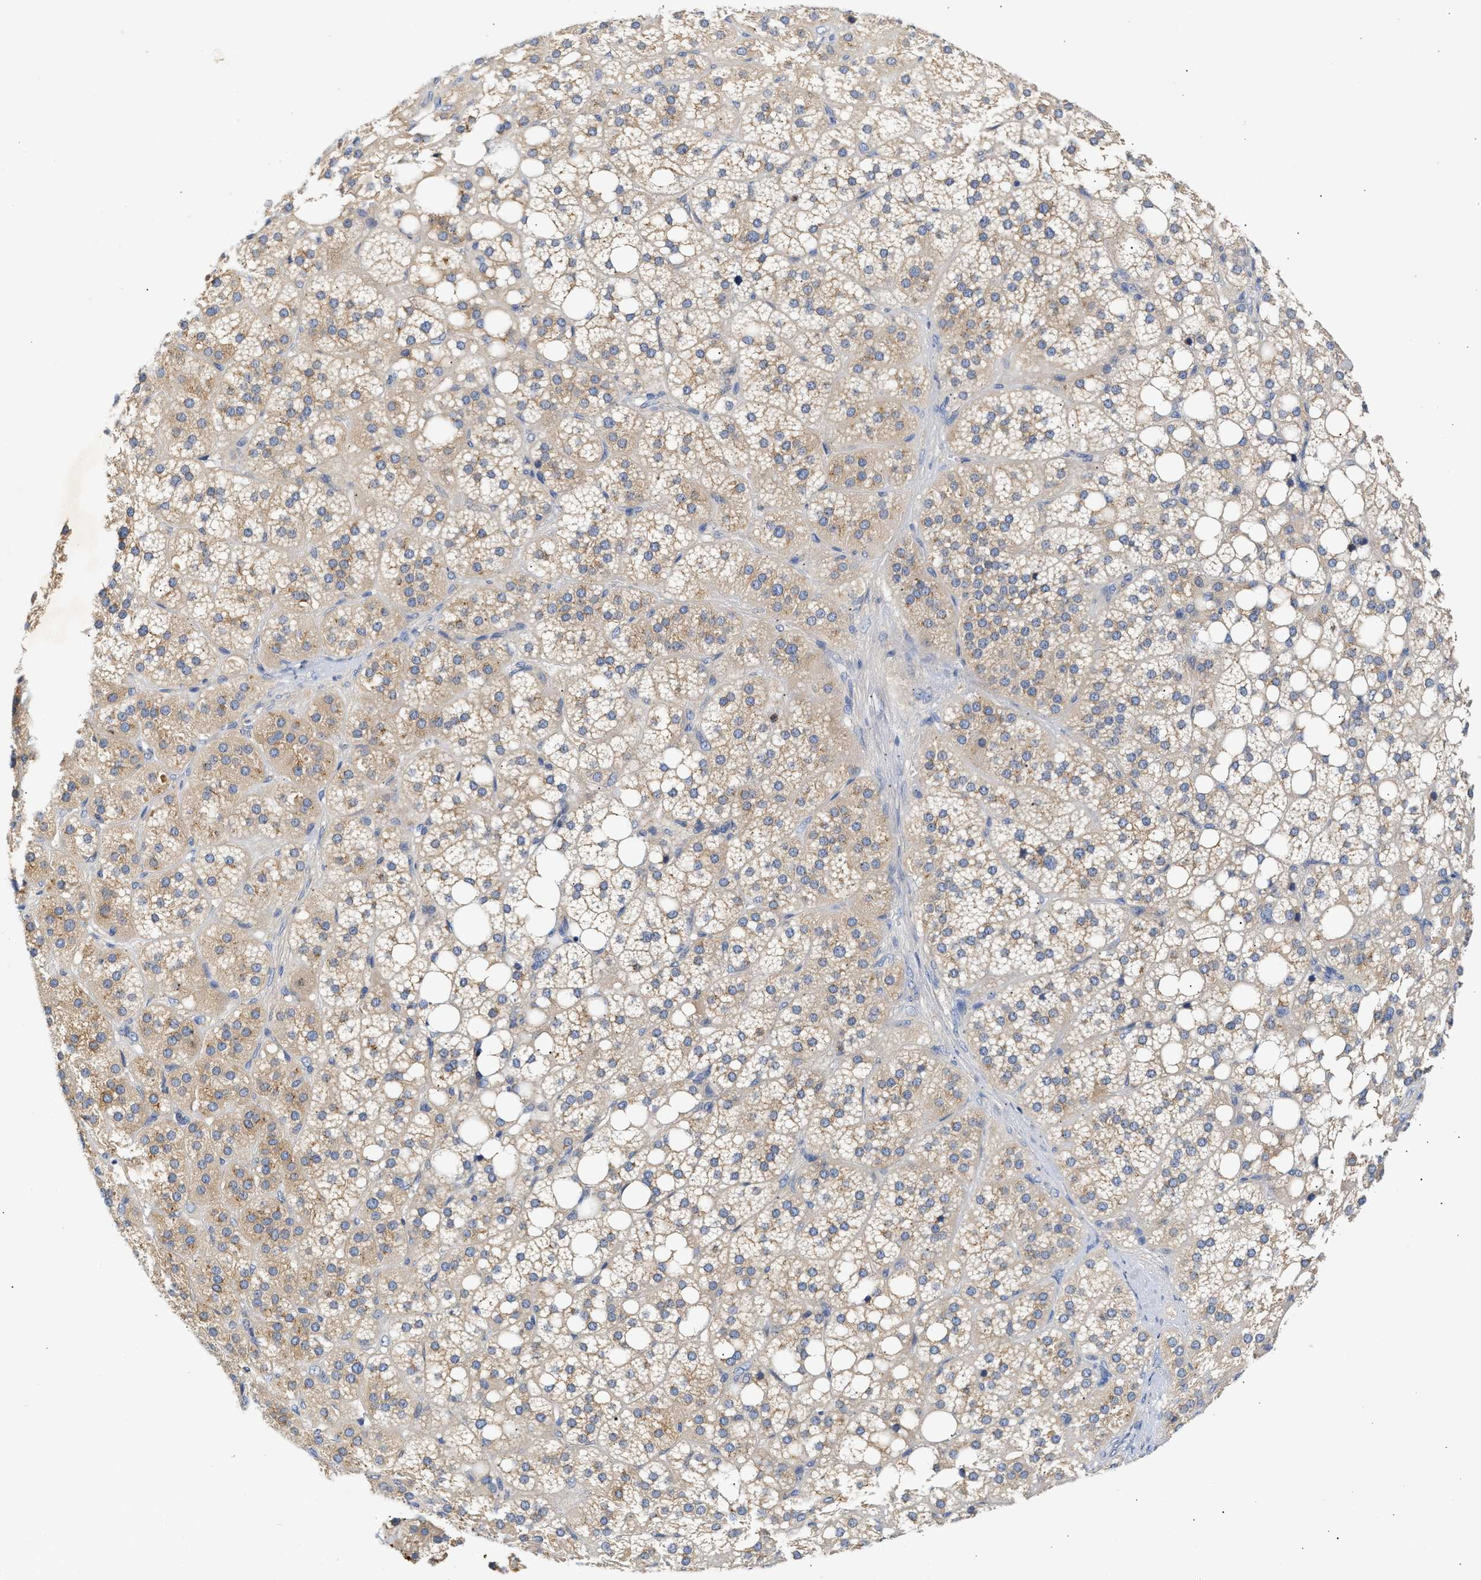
{"staining": {"intensity": "weak", "quantity": ">75%", "location": "cytoplasmic/membranous"}, "tissue": "adrenal gland", "cell_type": "Glandular cells", "image_type": "normal", "snomed": [{"axis": "morphology", "description": "Normal tissue, NOS"}, {"axis": "topography", "description": "Adrenal gland"}], "caption": "Immunohistochemical staining of unremarkable human adrenal gland shows weak cytoplasmic/membranous protein staining in approximately >75% of glandular cells.", "gene": "TRIM50", "patient": {"sex": "female", "age": 59}}